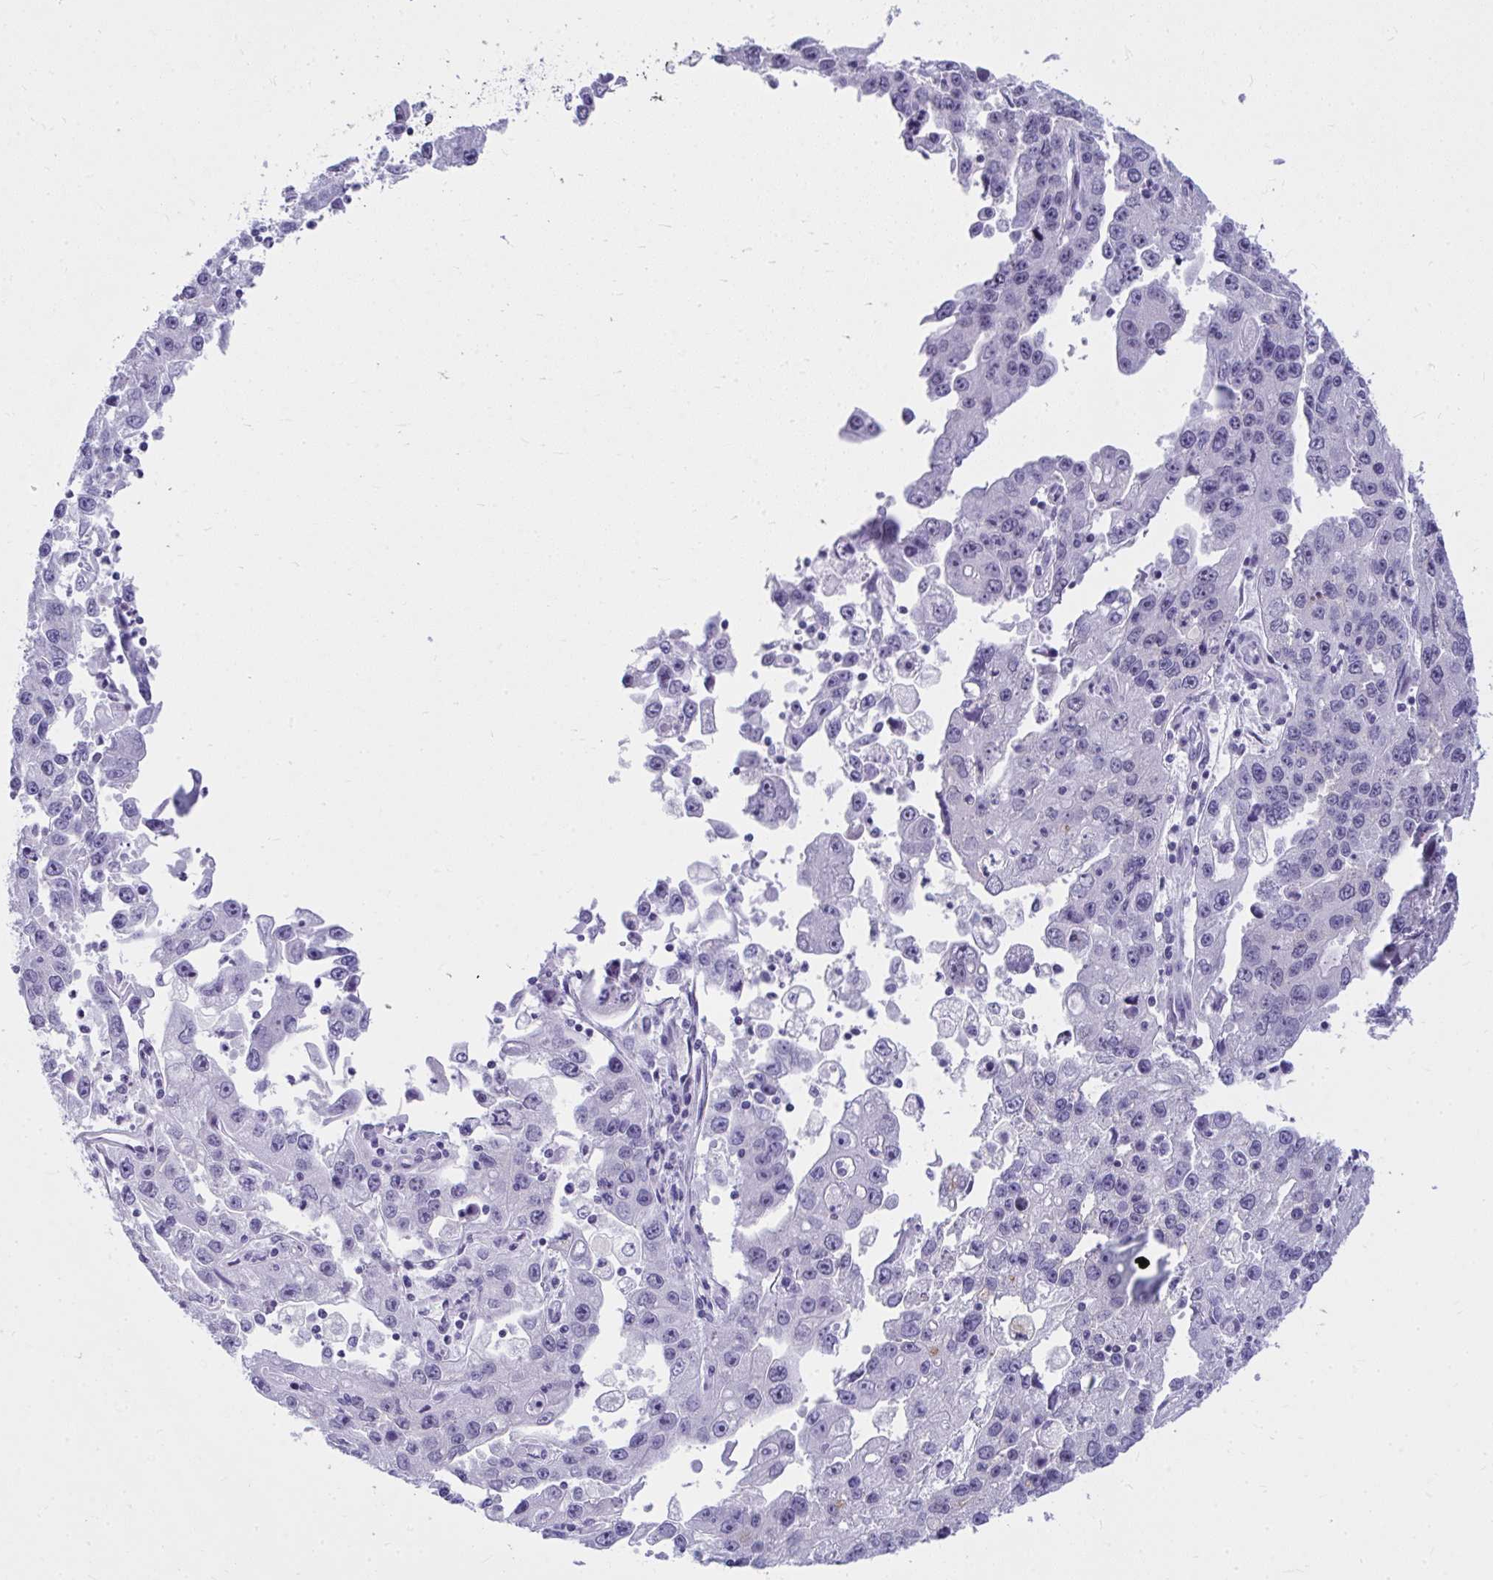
{"staining": {"intensity": "negative", "quantity": "none", "location": "none"}, "tissue": "endometrial cancer", "cell_type": "Tumor cells", "image_type": "cancer", "snomed": [{"axis": "morphology", "description": "Adenocarcinoma, NOS"}, {"axis": "topography", "description": "Uterus"}], "caption": "The histopathology image shows no significant expression in tumor cells of adenocarcinoma (endometrial).", "gene": "OR5F1", "patient": {"sex": "female", "age": 62}}